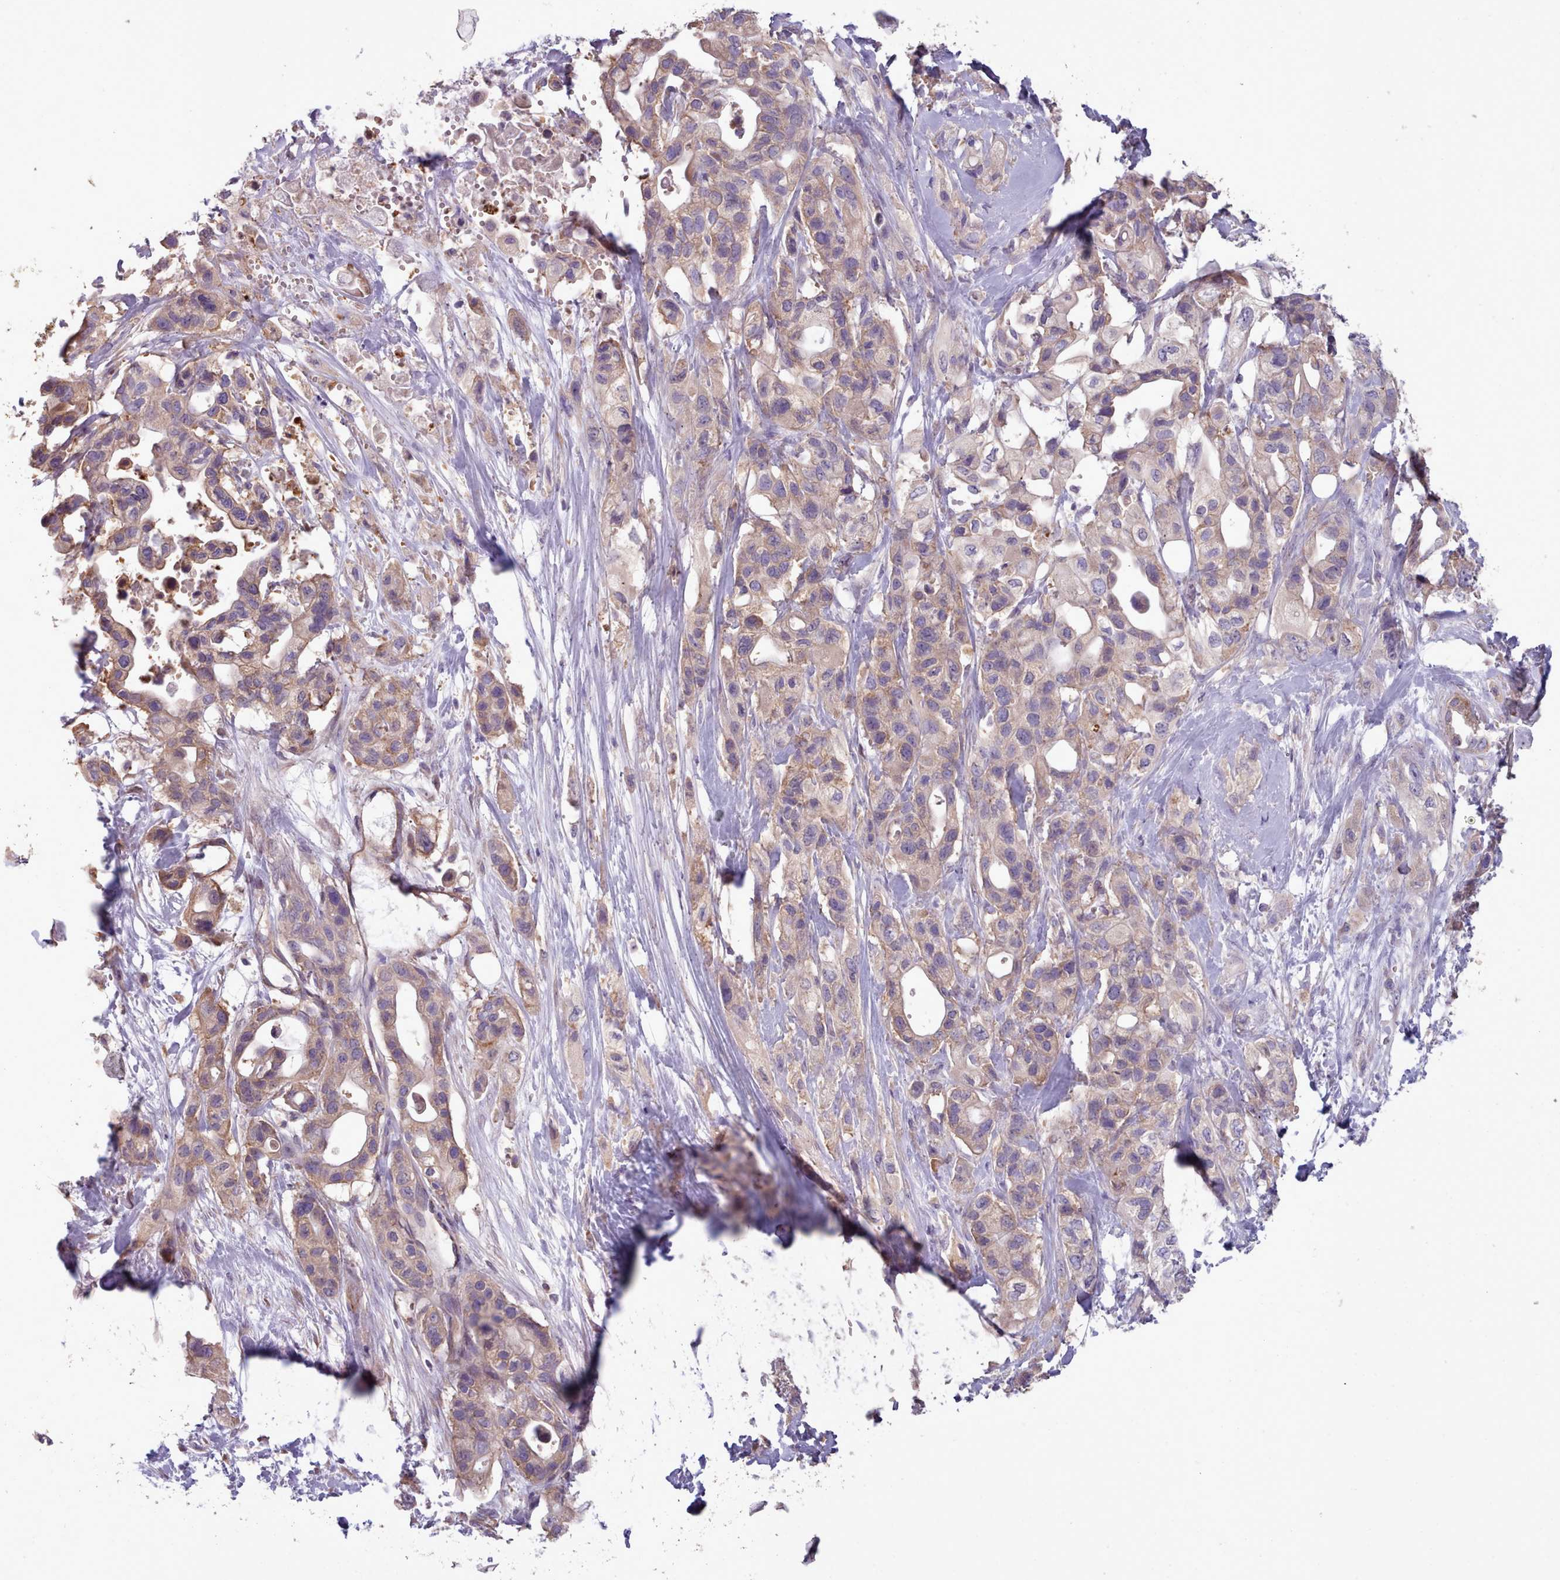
{"staining": {"intensity": "moderate", "quantity": ">75%", "location": "cytoplasmic/membranous"}, "tissue": "pancreatic cancer", "cell_type": "Tumor cells", "image_type": "cancer", "snomed": [{"axis": "morphology", "description": "Adenocarcinoma, NOS"}, {"axis": "topography", "description": "Pancreas"}], "caption": "Pancreatic cancer (adenocarcinoma) stained for a protein (brown) shows moderate cytoplasmic/membranous positive positivity in about >75% of tumor cells.", "gene": "DPF1", "patient": {"sex": "male", "age": 44}}